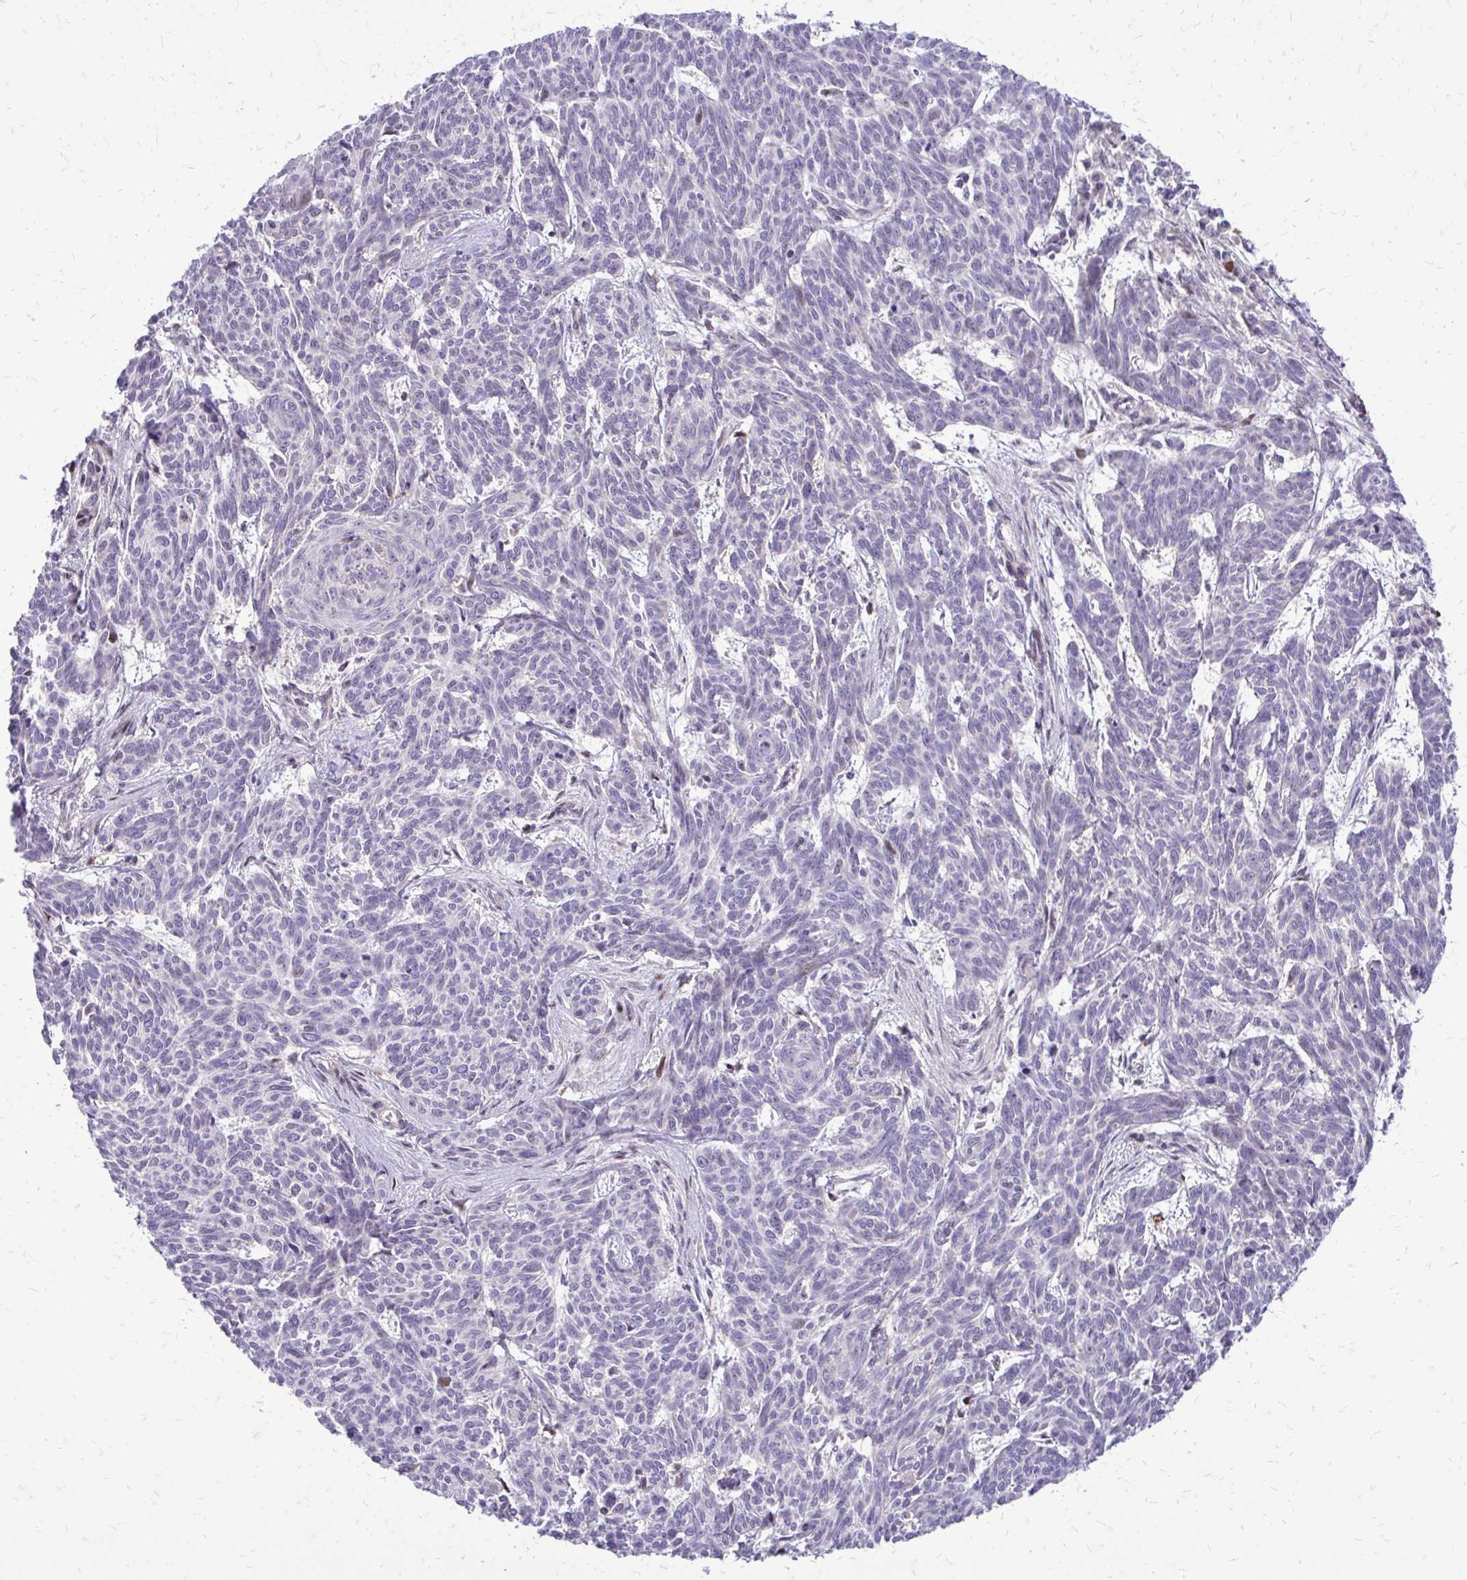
{"staining": {"intensity": "negative", "quantity": "none", "location": "none"}, "tissue": "skin cancer", "cell_type": "Tumor cells", "image_type": "cancer", "snomed": [{"axis": "morphology", "description": "Basal cell carcinoma"}, {"axis": "topography", "description": "Skin"}], "caption": "High power microscopy photomicrograph of an IHC histopathology image of skin cancer (basal cell carcinoma), revealing no significant staining in tumor cells.", "gene": "PPDPFL", "patient": {"sex": "female", "age": 93}}